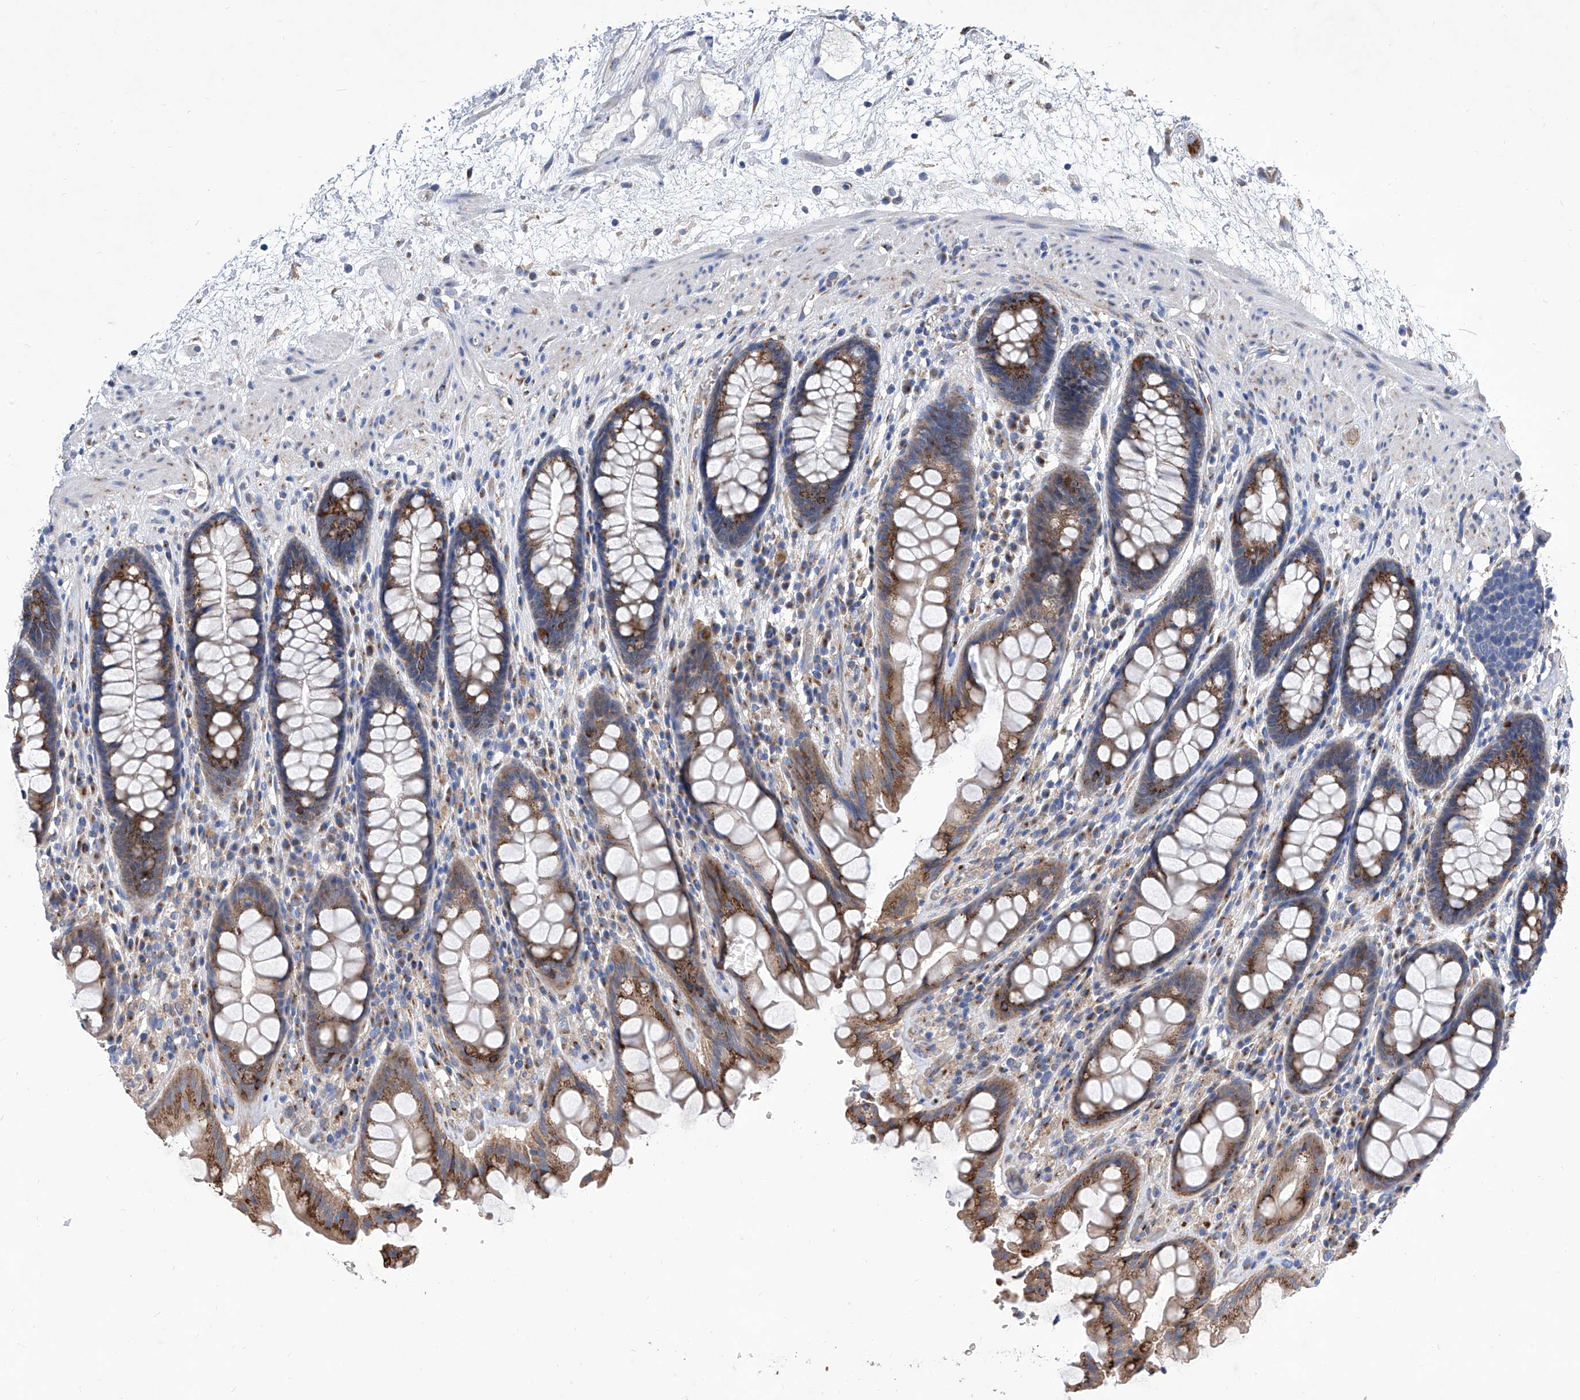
{"staining": {"intensity": "moderate", "quantity": ">75%", "location": "cytoplasmic/membranous"}, "tissue": "rectum", "cell_type": "Glandular cells", "image_type": "normal", "snomed": [{"axis": "morphology", "description": "Normal tissue, NOS"}, {"axis": "topography", "description": "Rectum"}], "caption": "Brown immunohistochemical staining in benign rectum demonstrates moderate cytoplasmic/membranous expression in approximately >75% of glandular cells. Nuclei are stained in blue.", "gene": "TJAP1", "patient": {"sex": "male", "age": 64}}